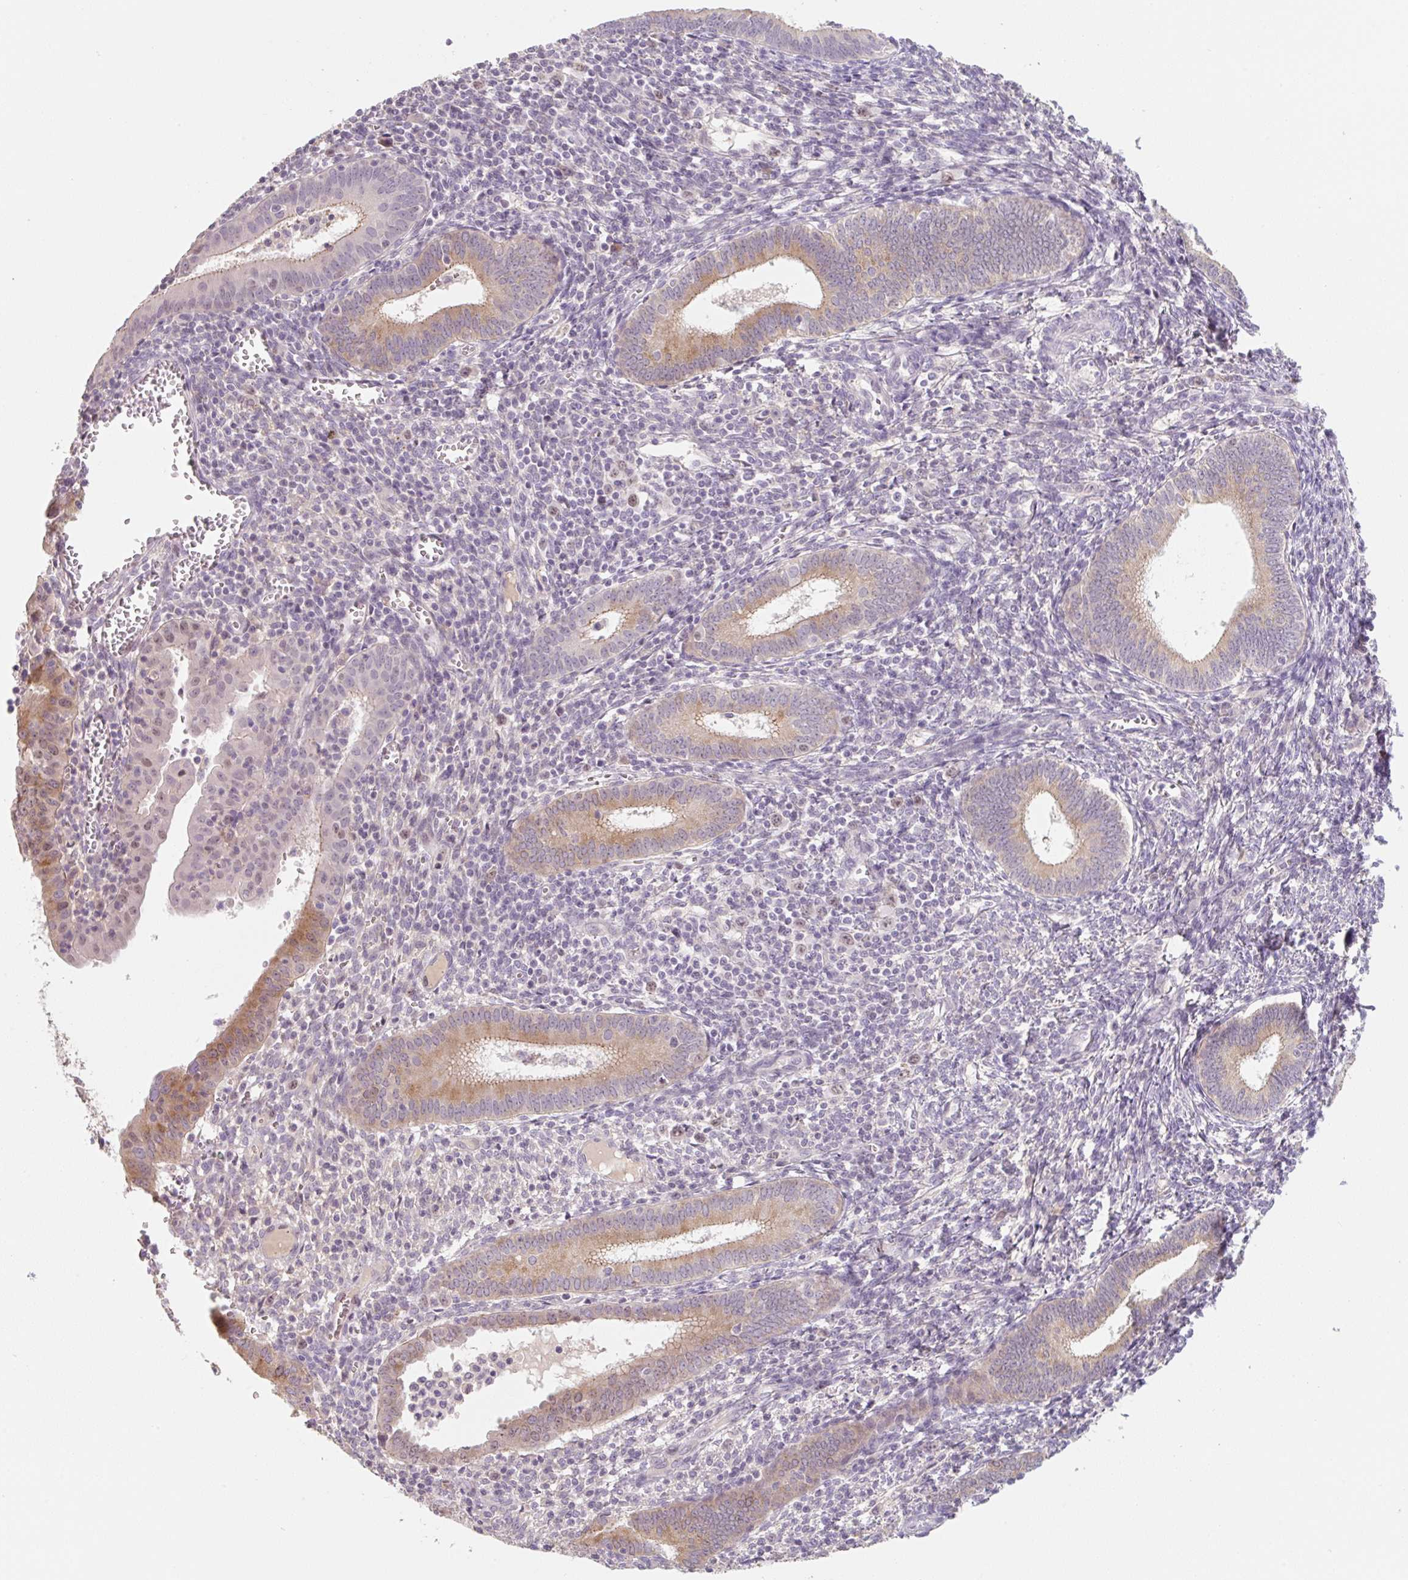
{"staining": {"intensity": "weak", "quantity": "25%-75%", "location": "cytoplasmic/membranous"}, "tissue": "endometrium", "cell_type": "Cells in endometrial stroma", "image_type": "normal", "snomed": [{"axis": "morphology", "description": "Normal tissue, NOS"}, {"axis": "topography", "description": "Endometrium"}], "caption": "Cells in endometrial stroma demonstrate weak cytoplasmic/membranous positivity in approximately 25%-75% of cells in benign endometrium.", "gene": "MIA2", "patient": {"sex": "female", "age": 41}}